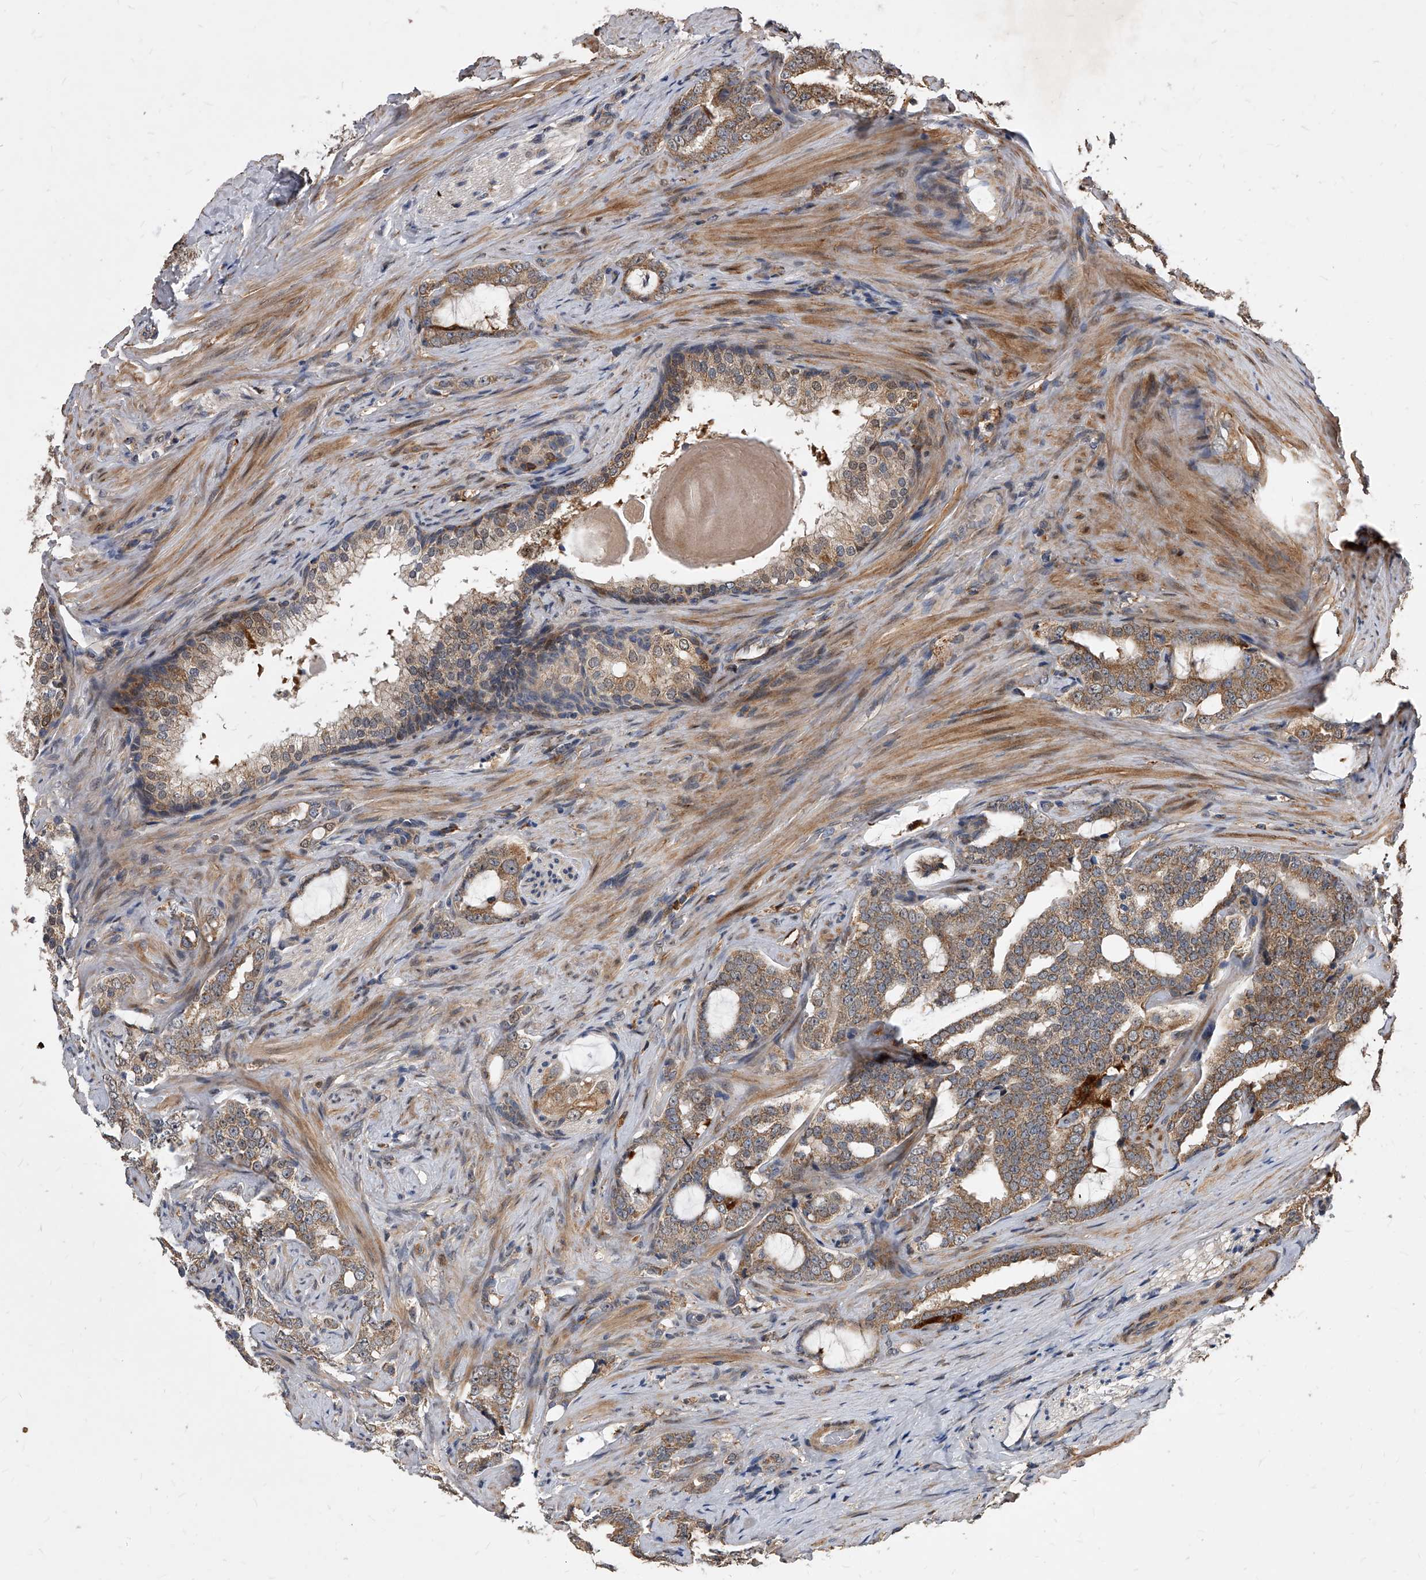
{"staining": {"intensity": "moderate", "quantity": ">75%", "location": "cytoplasmic/membranous"}, "tissue": "prostate cancer", "cell_type": "Tumor cells", "image_type": "cancer", "snomed": [{"axis": "morphology", "description": "Adenocarcinoma, High grade"}, {"axis": "topography", "description": "Prostate"}], "caption": "Prostate cancer stained with a protein marker exhibits moderate staining in tumor cells.", "gene": "SOBP", "patient": {"sex": "male", "age": 64}}